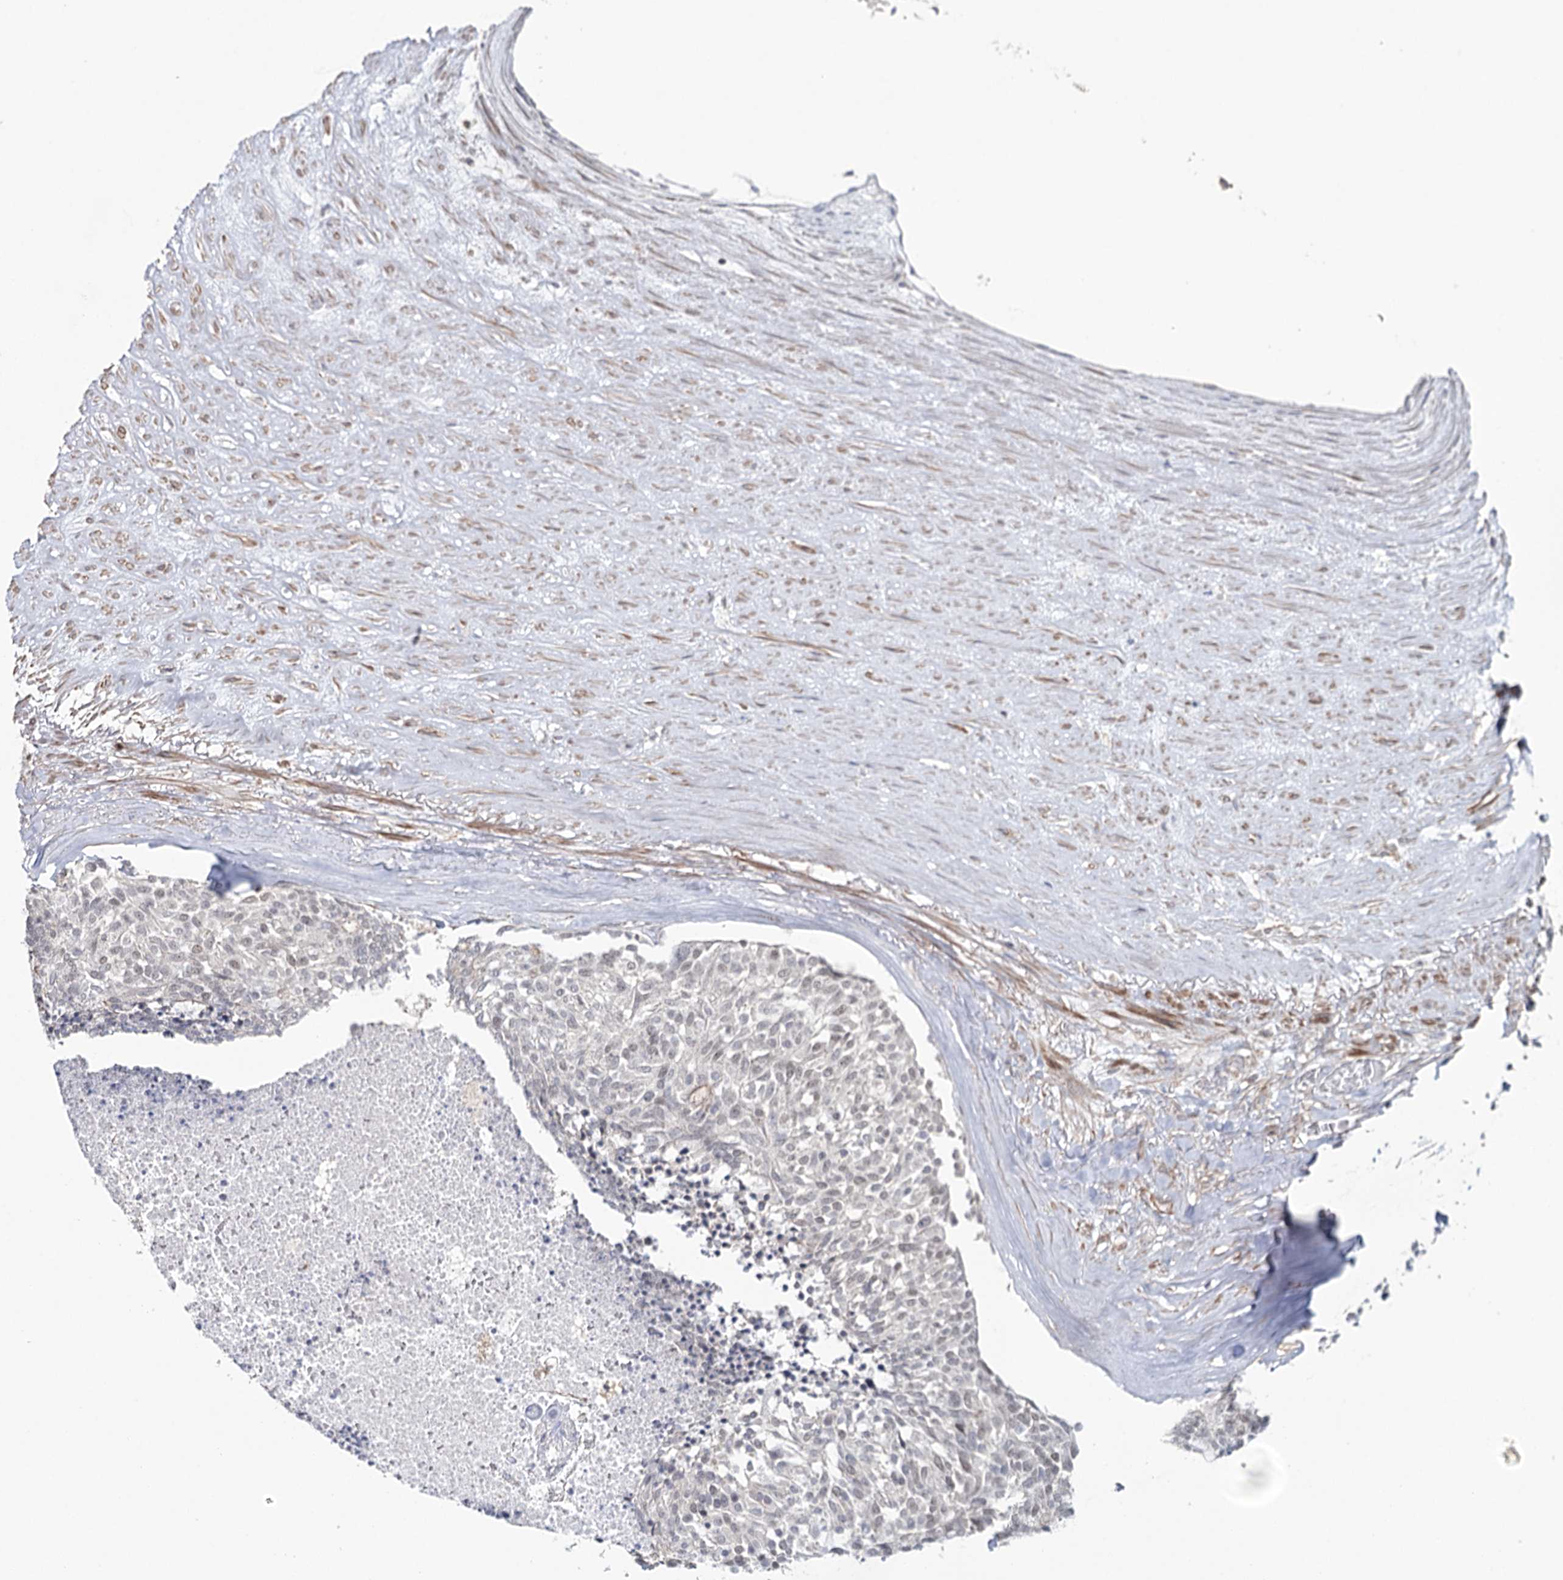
{"staining": {"intensity": "negative", "quantity": "none", "location": "none"}, "tissue": "carcinoid", "cell_type": "Tumor cells", "image_type": "cancer", "snomed": [{"axis": "morphology", "description": "Carcinoid, malignant, NOS"}, {"axis": "topography", "description": "Pancreas"}], "caption": "Immunohistochemical staining of human carcinoid shows no significant expression in tumor cells. (Brightfield microscopy of DAB (3,3'-diaminobenzidine) IHC at high magnification).", "gene": "ZC3H8", "patient": {"sex": "female", "age": 54}}